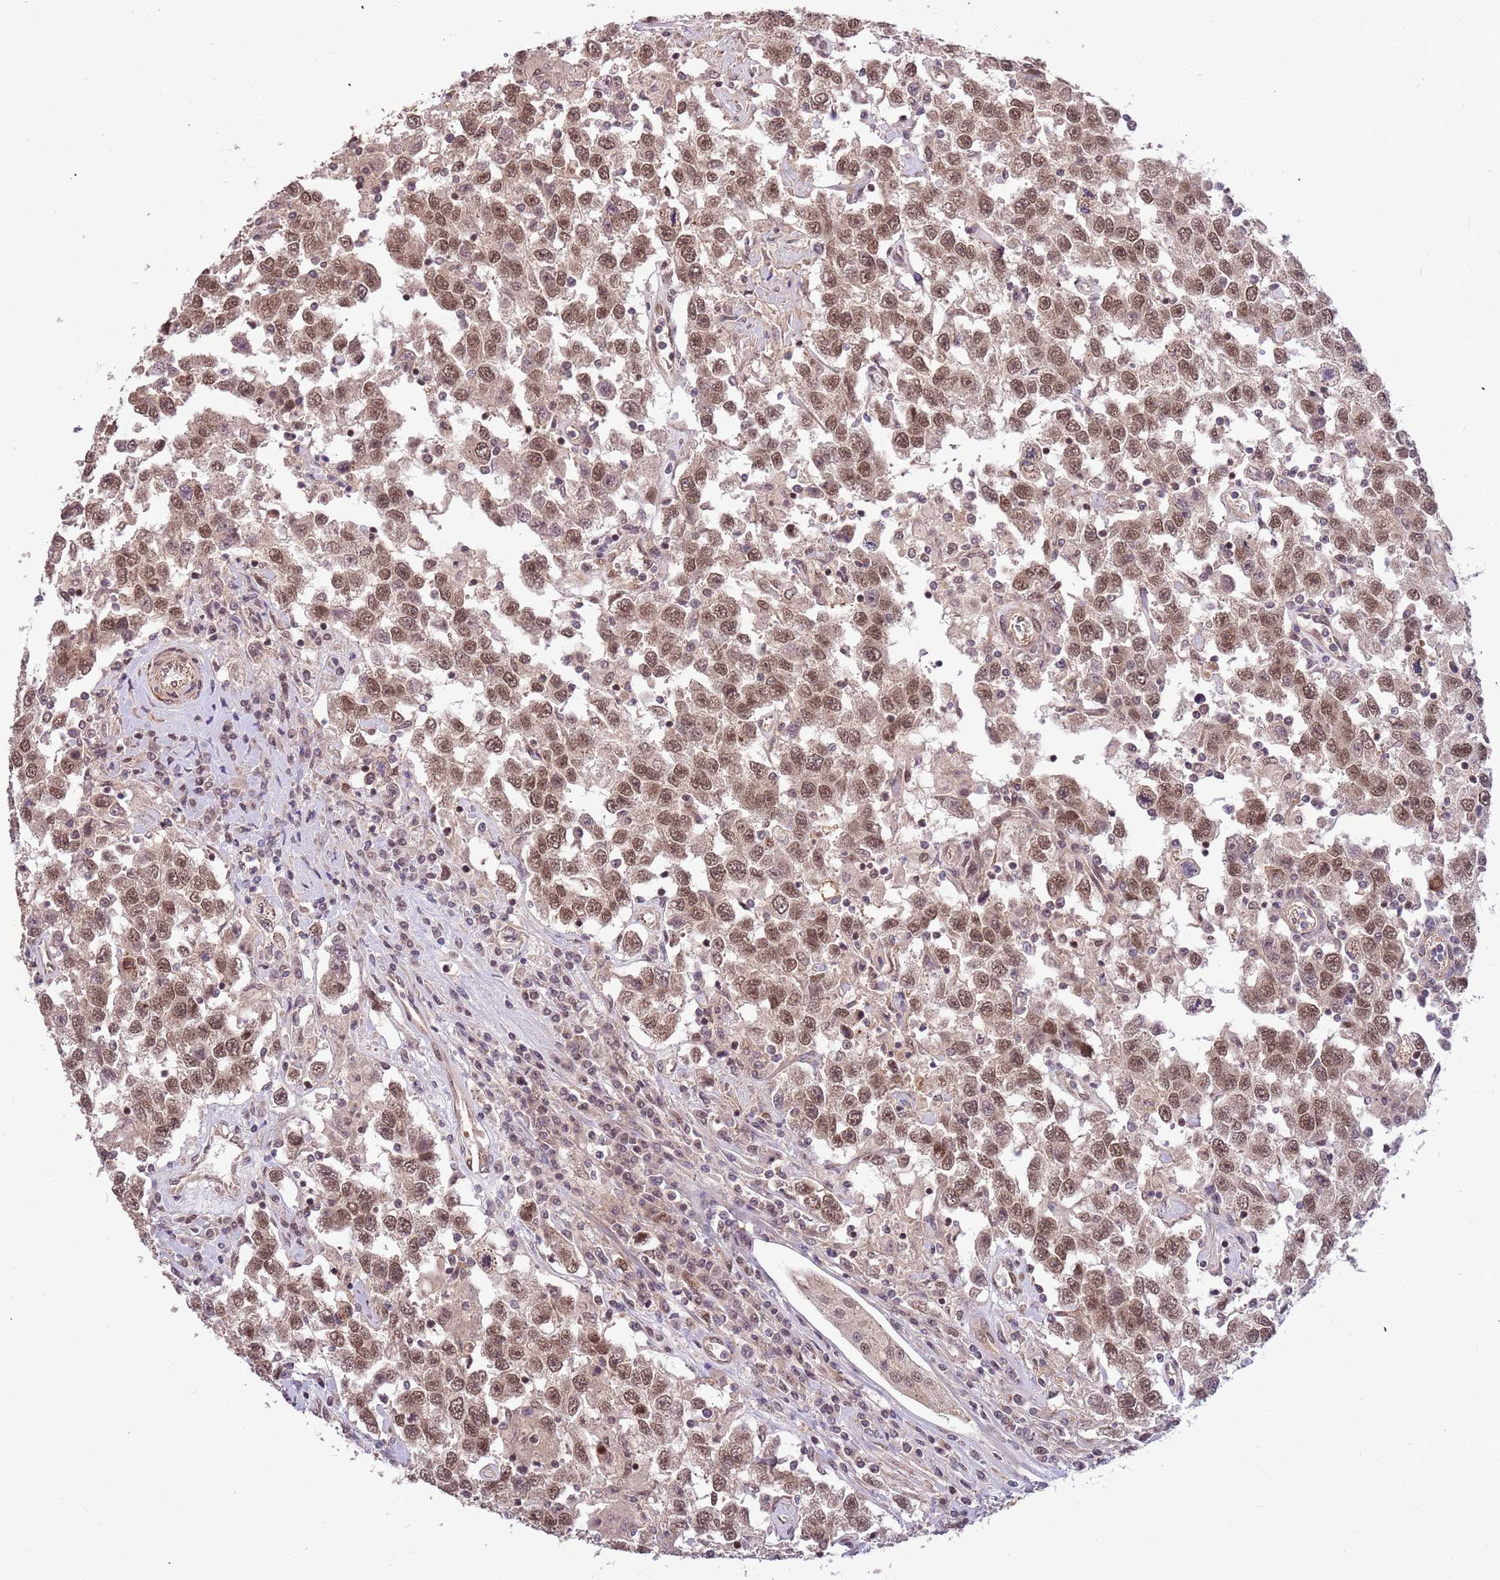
{"staining": {"intensity": "moderate", "quantity": ">75%", "location": "nuclear"}, "tissue": "testis cancer", "cell_type": "Tumor cells", "image_type": "cancer", "snomed": [{"axis": "morphology", "description": "Seminoma, NOS"}, {"axis": "topography", "description": "Testis"}], "caption": "Protein analysis of testis seminoma tissue displays moderate nuclear staining in approximately >75% of tumor cells.", "gene": "HAUS3", "patient": {"sex": "male", "age": 41}}